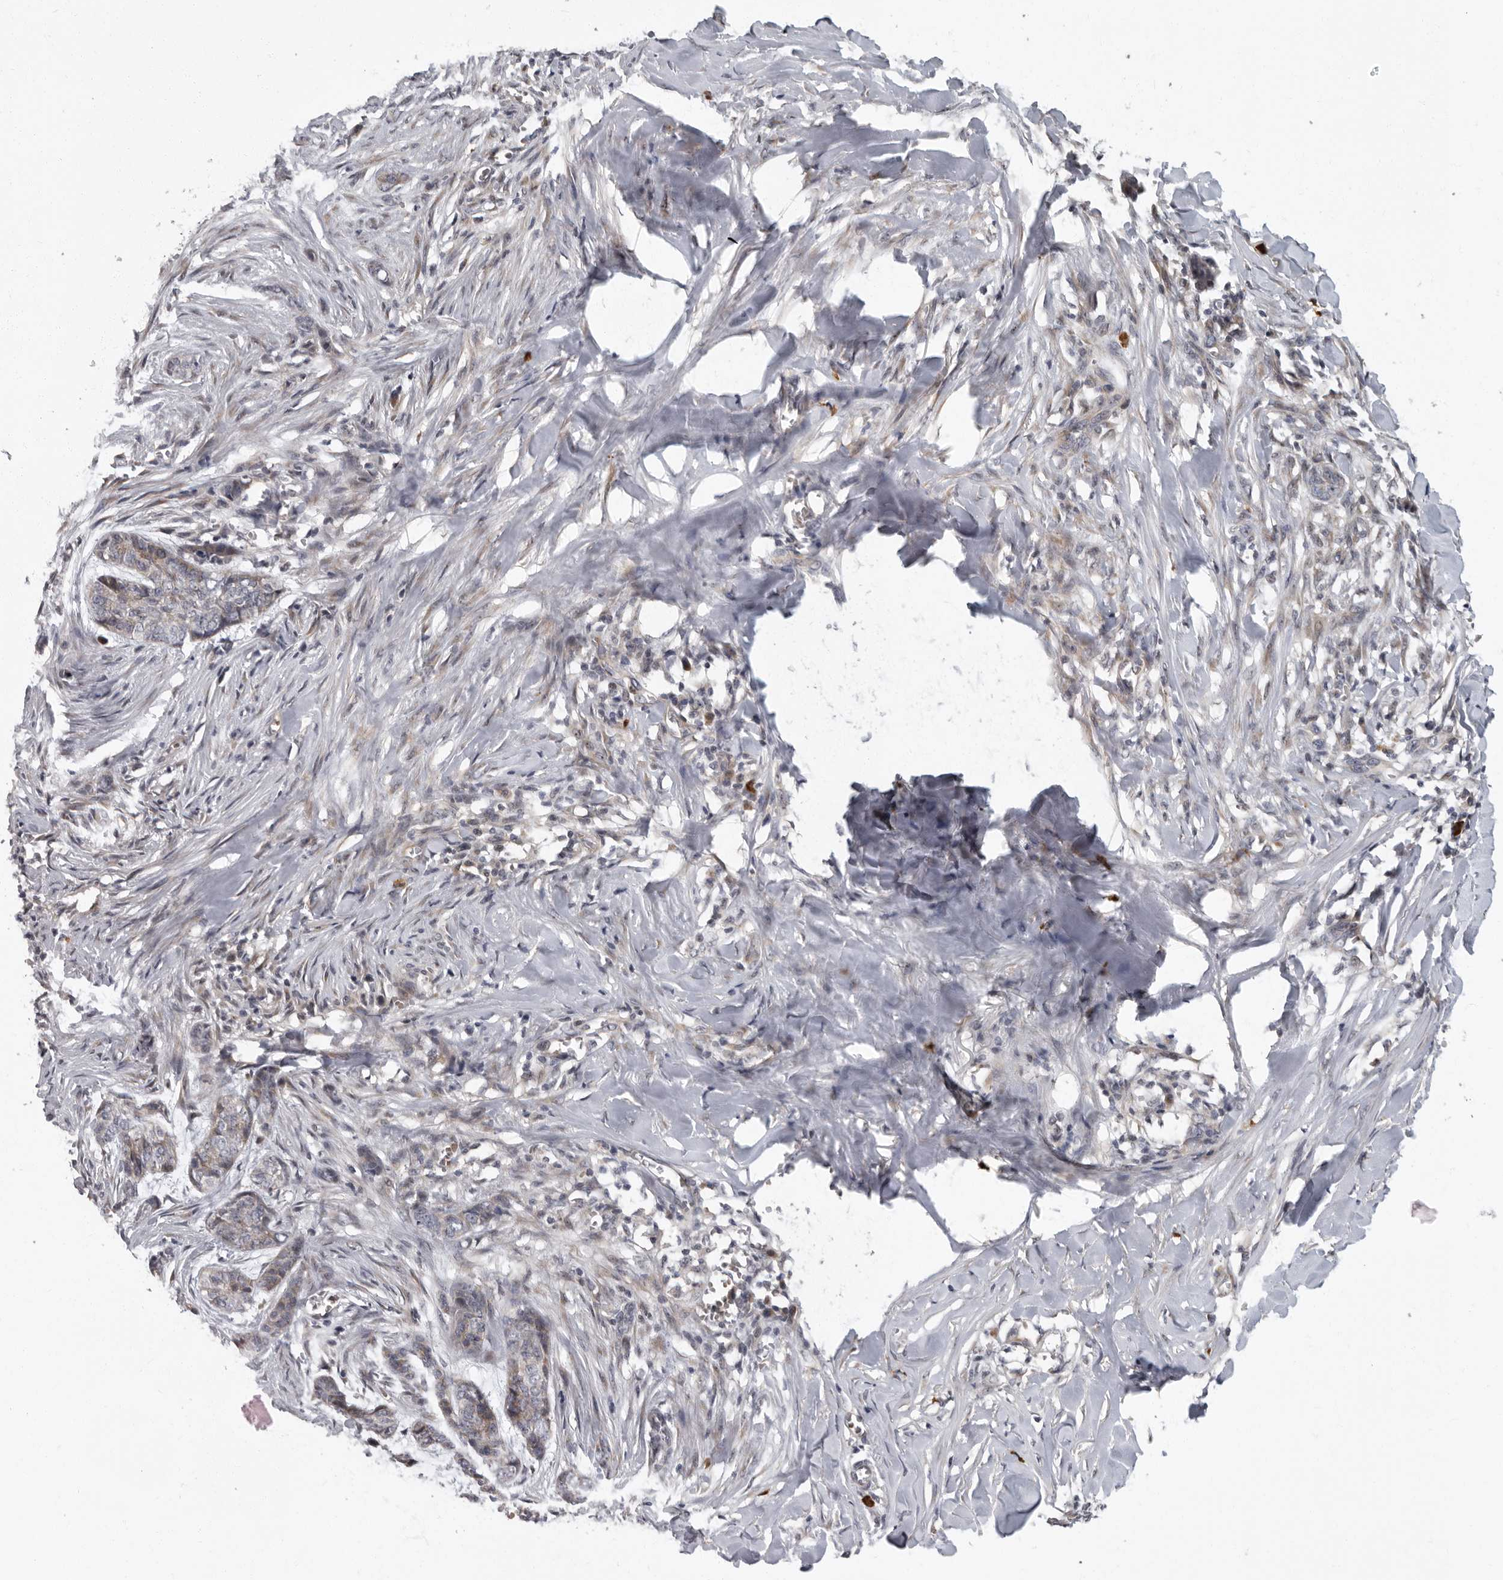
{"staining": {"intensity": "weak", "quantity": "25%-75%", "location": "cytoplasmic/membranous"}, "tissue": "skin cancer", "cell_type": "Tumor cells", "image_type": "cancer", "snomed": [{"axis": "morphology", "description": "Basal cell carcinoma"}, {"axis": "topography", "description": "Skin"}], "caption": "Tumor cells demonstrate low levels of weak cytoplasmic/membranous expression in about 25%-75% of cells in skin basal cell carcinoma. The protein of interest is stained brown, and the nuclei are stained in blue (DAB IHC with brightfield microscopy, high magnification).", "gene": "PDCD11", "patient": {"sex": "female", "age": 64}}